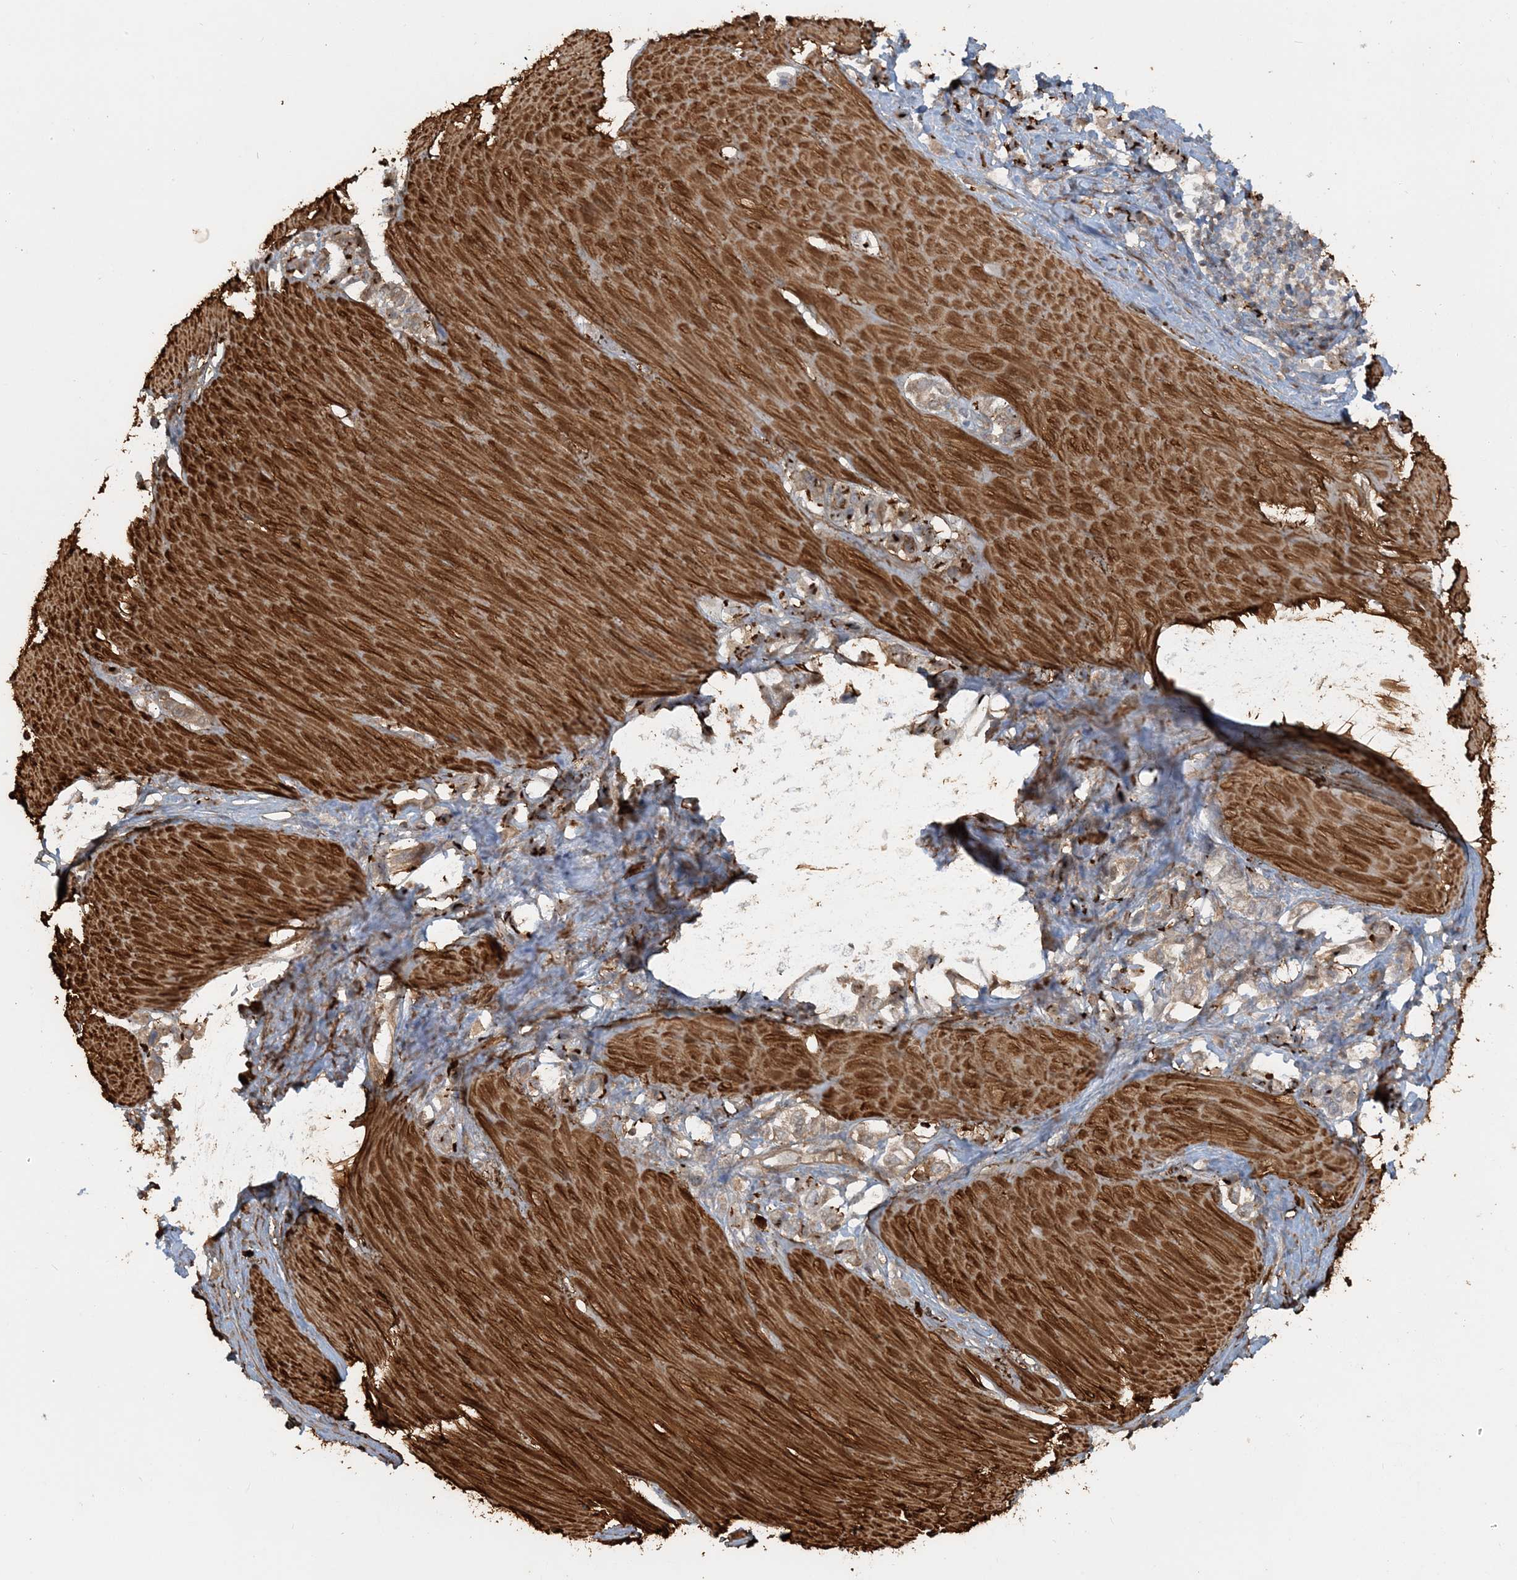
{"staining": {"intensity": "moderate", "quantity": "<25%", "location": "cytoplasmic/membranous"}, "tissue": "stomach cancer", "cell_type": "Tumor cells", "image_type": "cancer", "snomed": [{"axis": "morphology", "description": "Adenocarcinoma, NOS"}, {"axis": "topography", "description": "Stomach"}], "caption": "Immunohistochemical staining of human adenocarcinoma (stomach) displays low levels of moderate cytoplasmic/membranous positivity in approximately <25% of tumor cells.", "gene": "DSTN", "patient": {"sex": "female", "age": 65}}